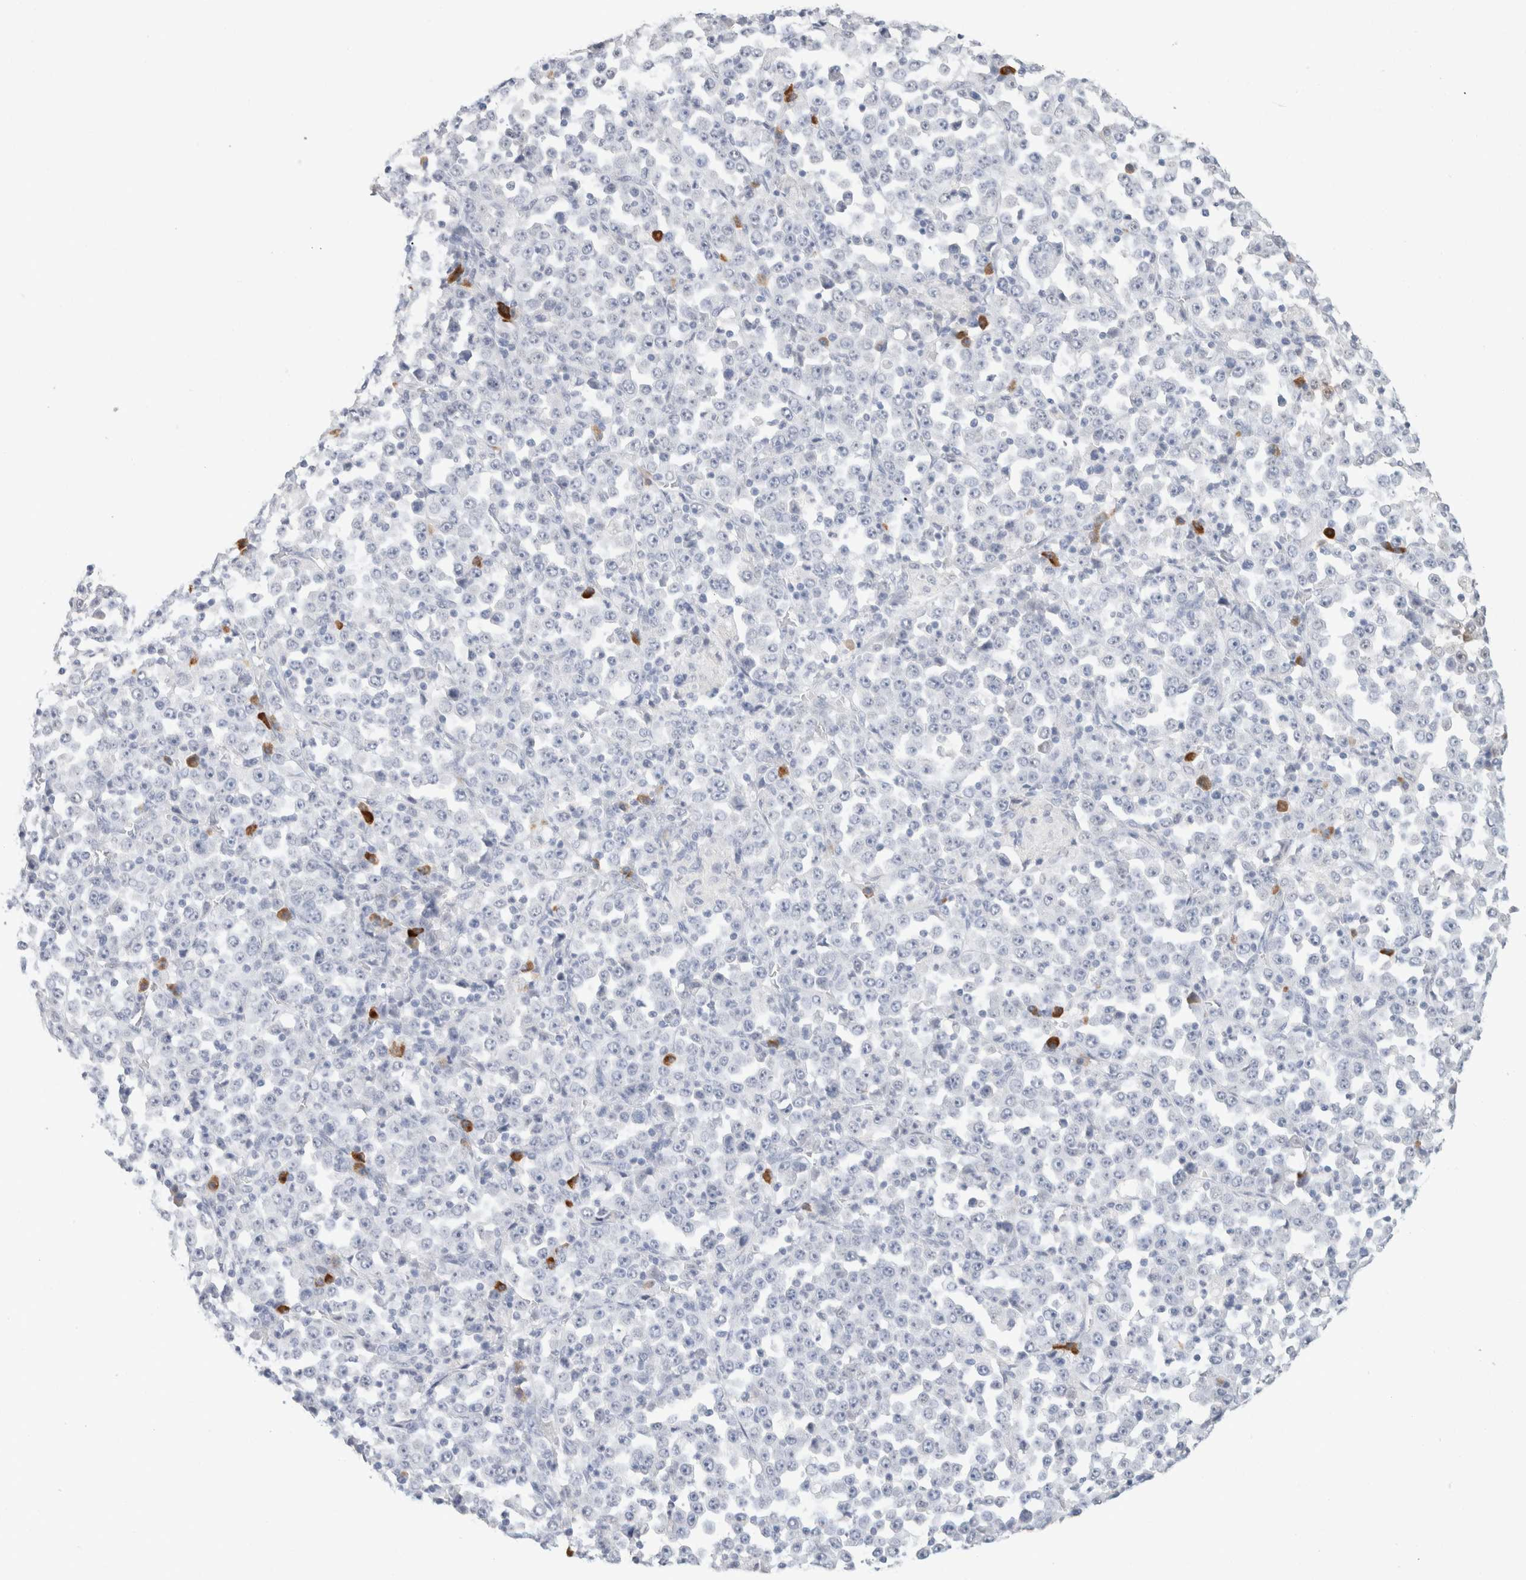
{"staining": {"intensity": "negative", "quantity": "none", "location": "none"}, "tissue": "stomach cancer", "cell_type": "Tumor cells", "image_type": "cancer", "snomed": [{"axis": "morphology", "description": "Normal tissue, NOS"}, {"axis": "morphology", "description": "Adenocarcinoma, NOS"}, {"axis": "topography", "description": "Stomach, upper"}, {"axis": "topography", "description": "Stomach"}], "caption": "High magnification brightfield microscopy of stomach cancer stained with DAB (3,3'-diaminobenzidine) (brown) and counterstained with hematoxylin (blue): tumor cells show no significant positivity. (DAB (3,3'-diaminobenzidine) immunohistochemistry (IHC) visualized using brightfield microscopy, high magnification).", "gene": "CD80", "patient": {"sex": "male", "age": 59}}